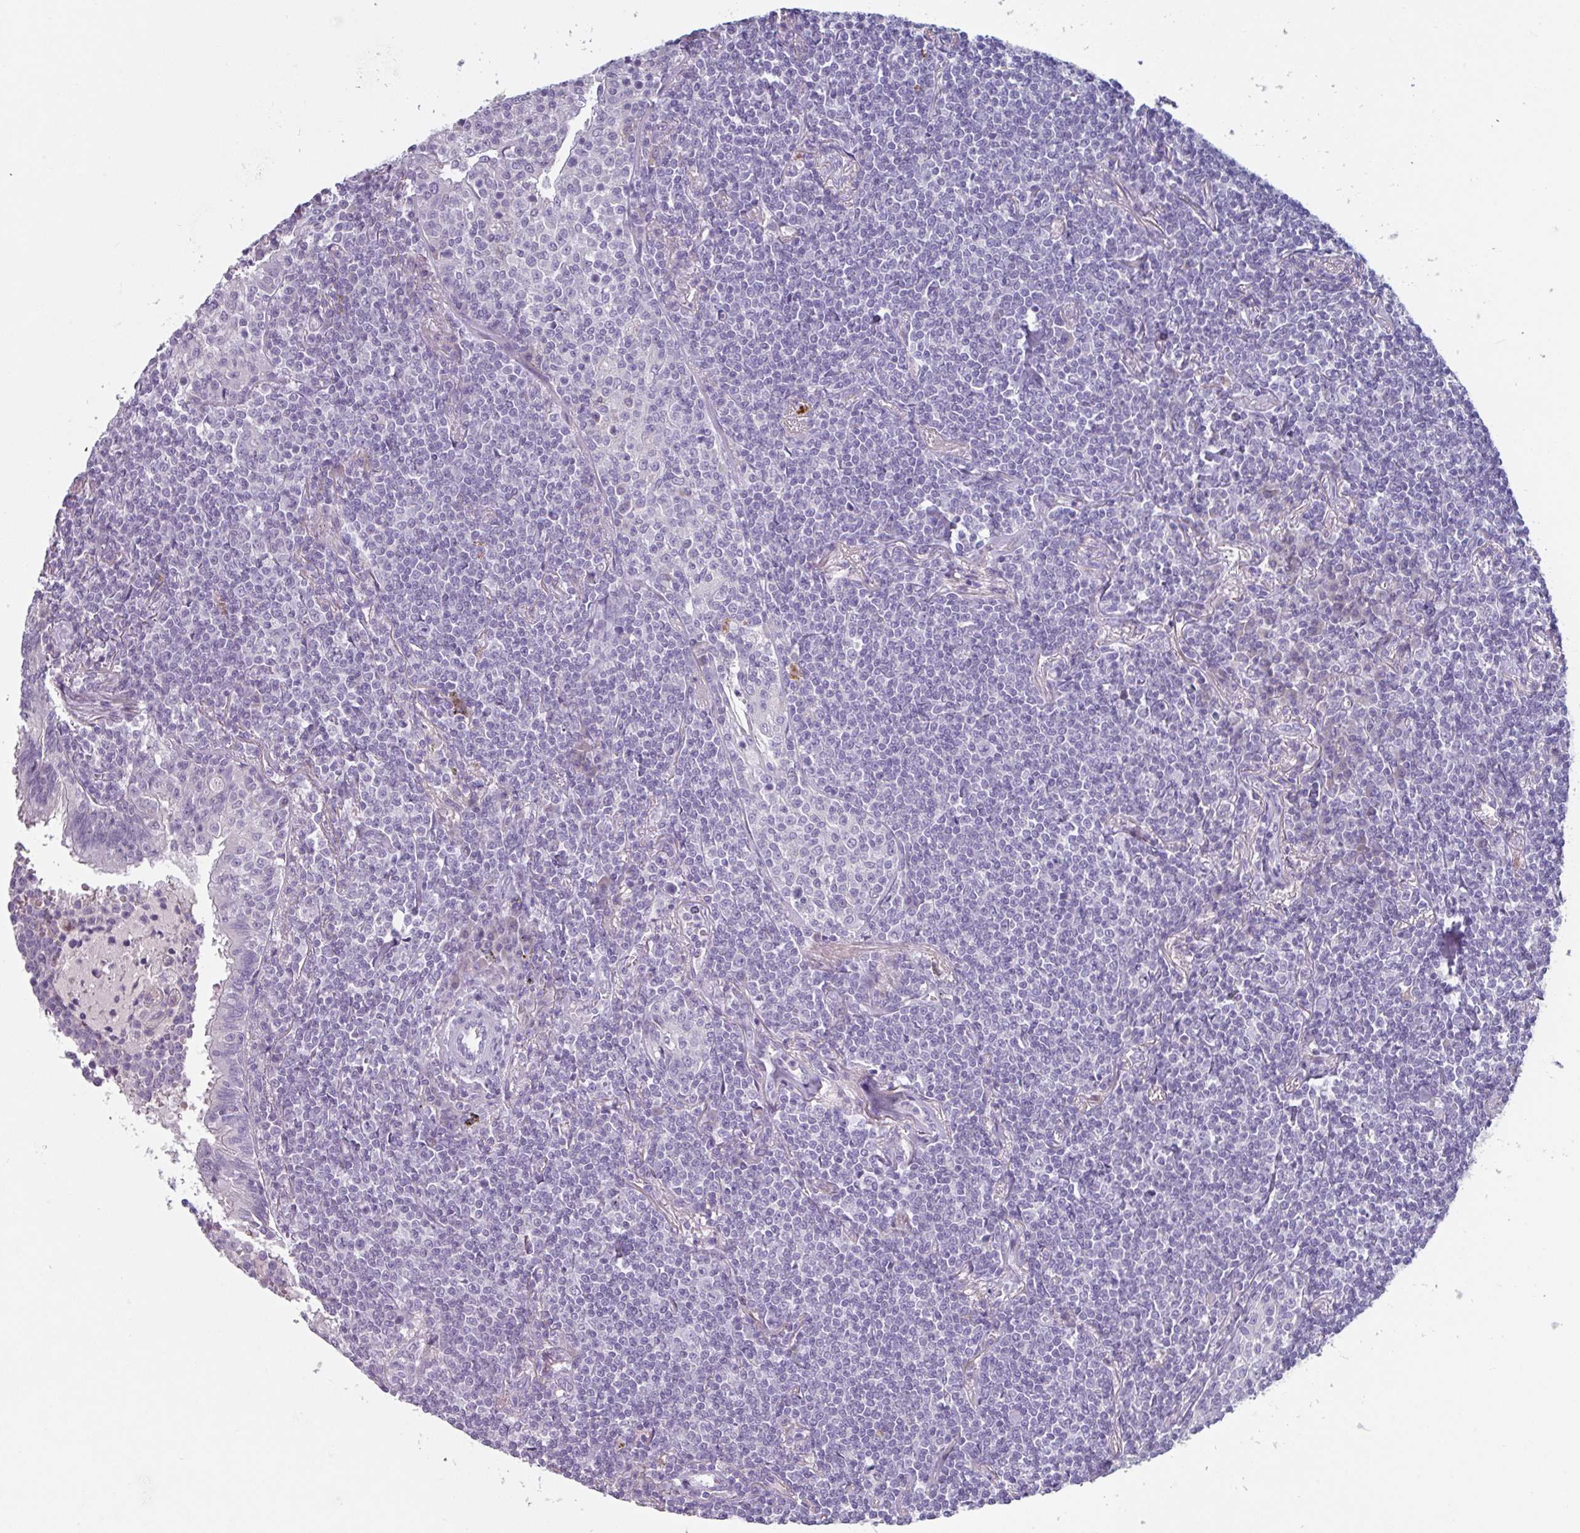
{"staining": {"intensity": "negative", "quantity": "none", "location": "none"}, "tissue": "lymphoma", "cell_type": "Tumor cells", "image_type": "cancer", "snomed": [{"axis": "morphology", "description": "Malignant lymphoma, non-Hodgkin's type, Low grade"}, {"axis": "topography", "description": "Lung"}], "caption": "Immunohistochemistry (IHC) of lymphoma displays no expression in tumor cells. Nuclei are stained in blue.", "gene": "OR2T10", "patient": {"sex": "female", "age": 71}}